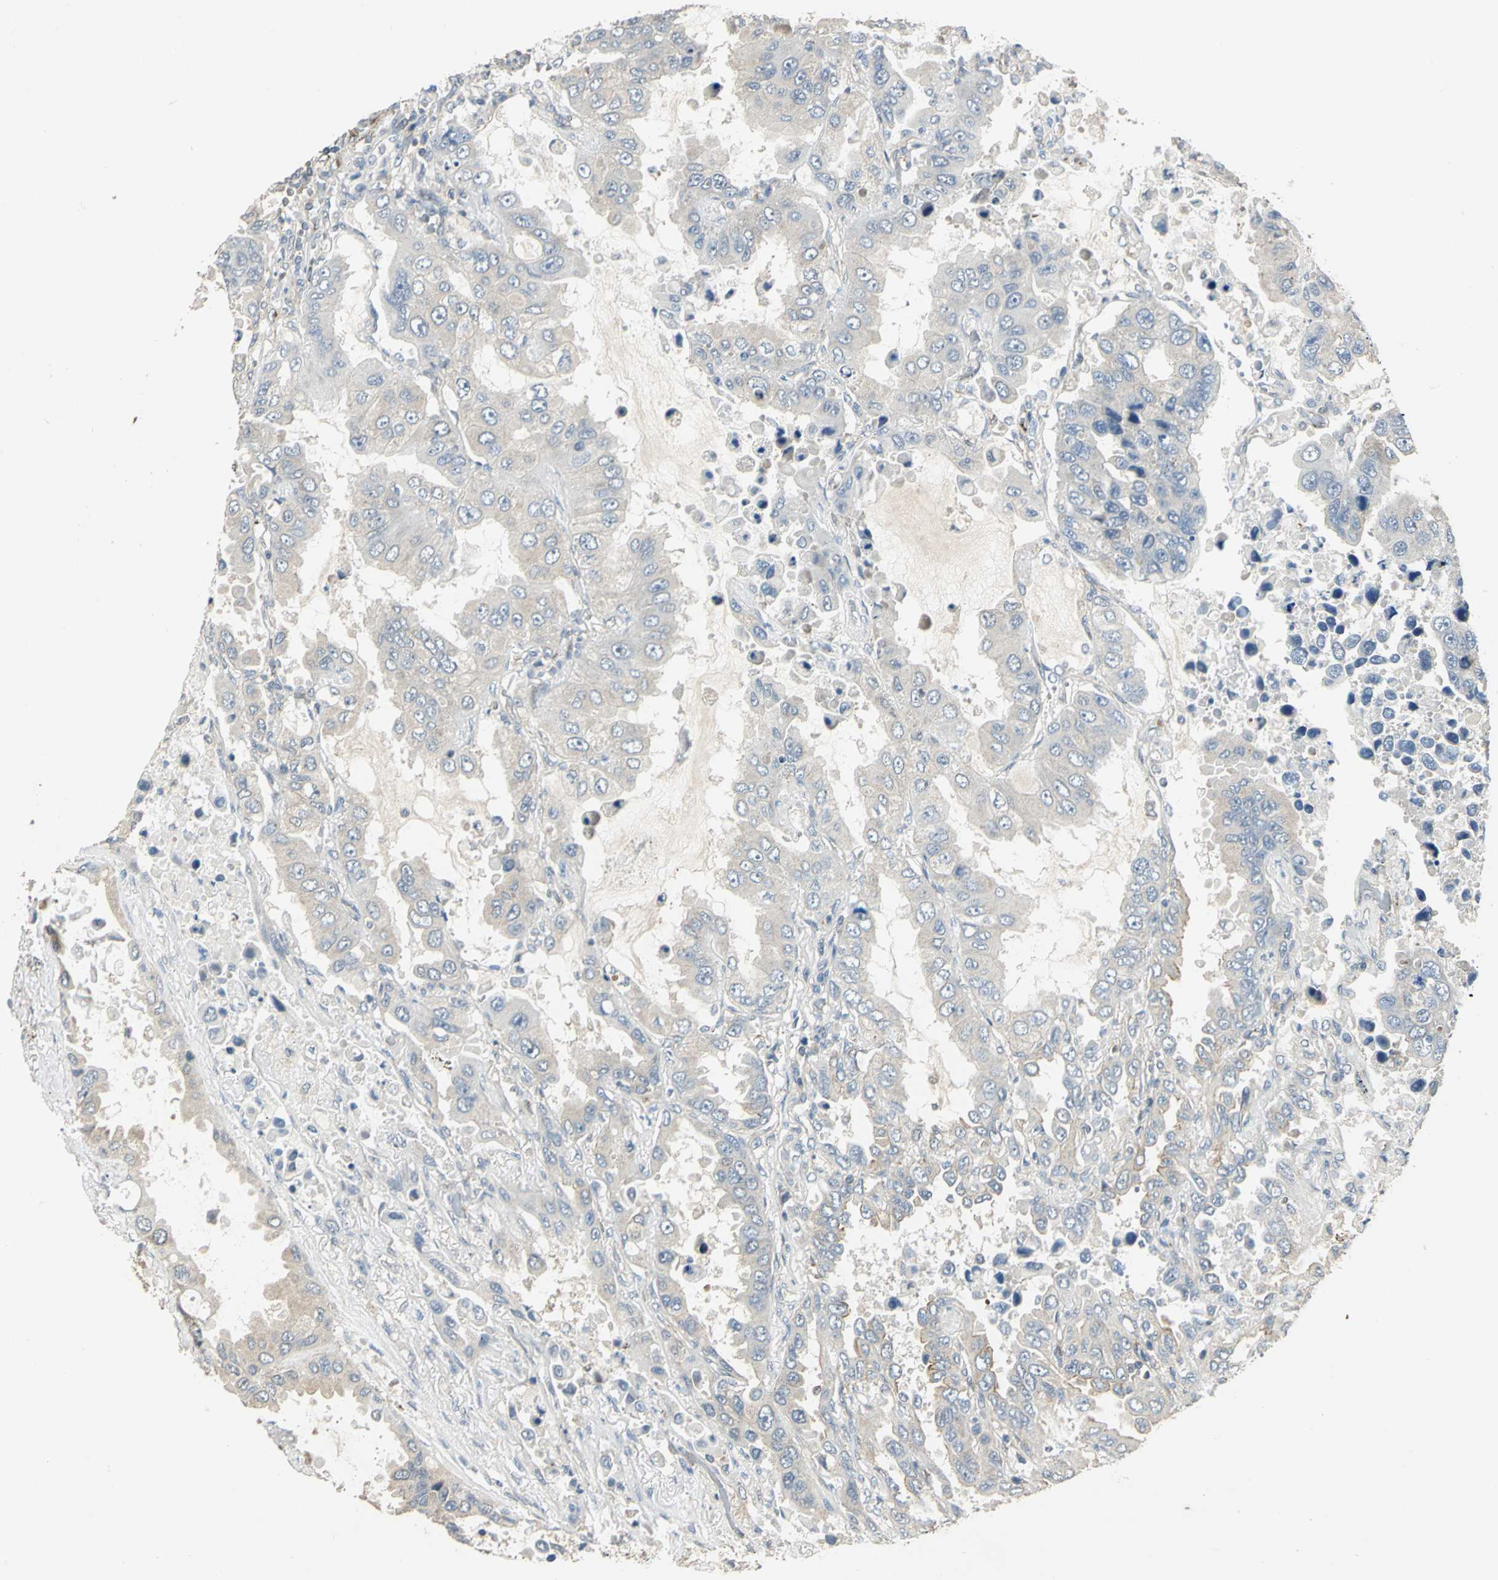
{"staining": {"intensity": "negative", "quantity": "none", "location": "none"}, "tissue": "lung cancer", "cell_type": "Tumor cells", "image_type": "cancer", "snomed": [{"axis": "morphology", "description": "Adenocarcinoma, NOS"}, {"axis": "topography", "description": "Lung"}], "caption": "The IHC photomicrograph has no significant positivity in tumor cells of lung cancer (adenocarcinoma) tissue.", "gene": "RAPGEF1", "patient": {"sex": "male", "age": 64}}